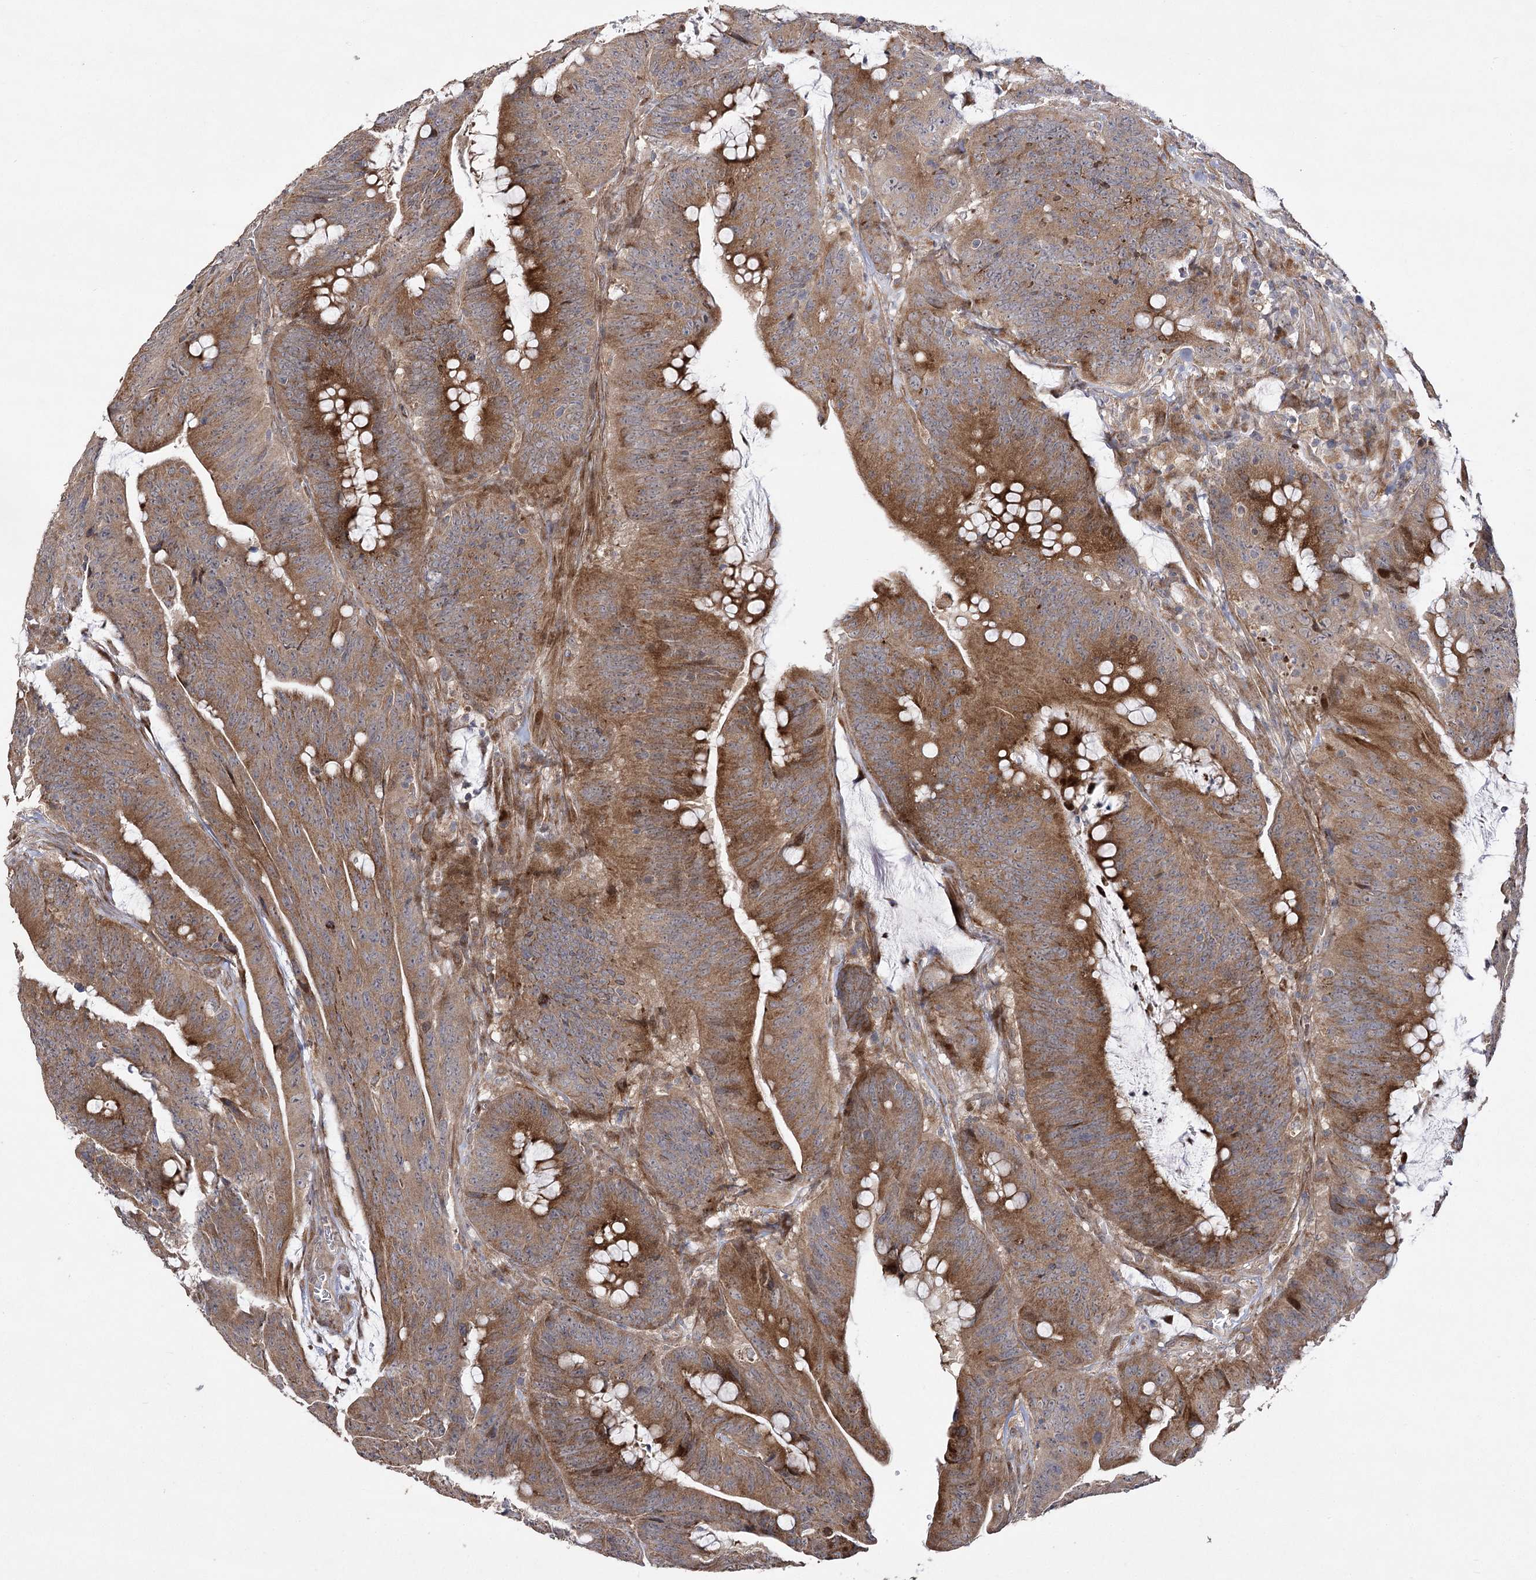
{"staining": {"intensity": "moderate", "quantity": ">75%", "location": "cytoplasmic/membranous"}, "tissue": "colorectal cancer", "cell_type": "Tumor cells", "image_type": "cancer", "snomed": [{"axis": "morphology", "description": "Adenocarcinoma, NOS"}, {"axis": "topography", "description": "Colon"}], "caption": "DAB immunohistochemical staining of colorectal cancer (adenocarcinoma) demonstrates moderate cytoplasmic/membranous protein expression in approximately >75% of tumor cells. (brown staining indicates protein expression, while blue staining denotes nuclei).", "gene": "OBSL1", "patient": {"sex": "male", "age": 45}}